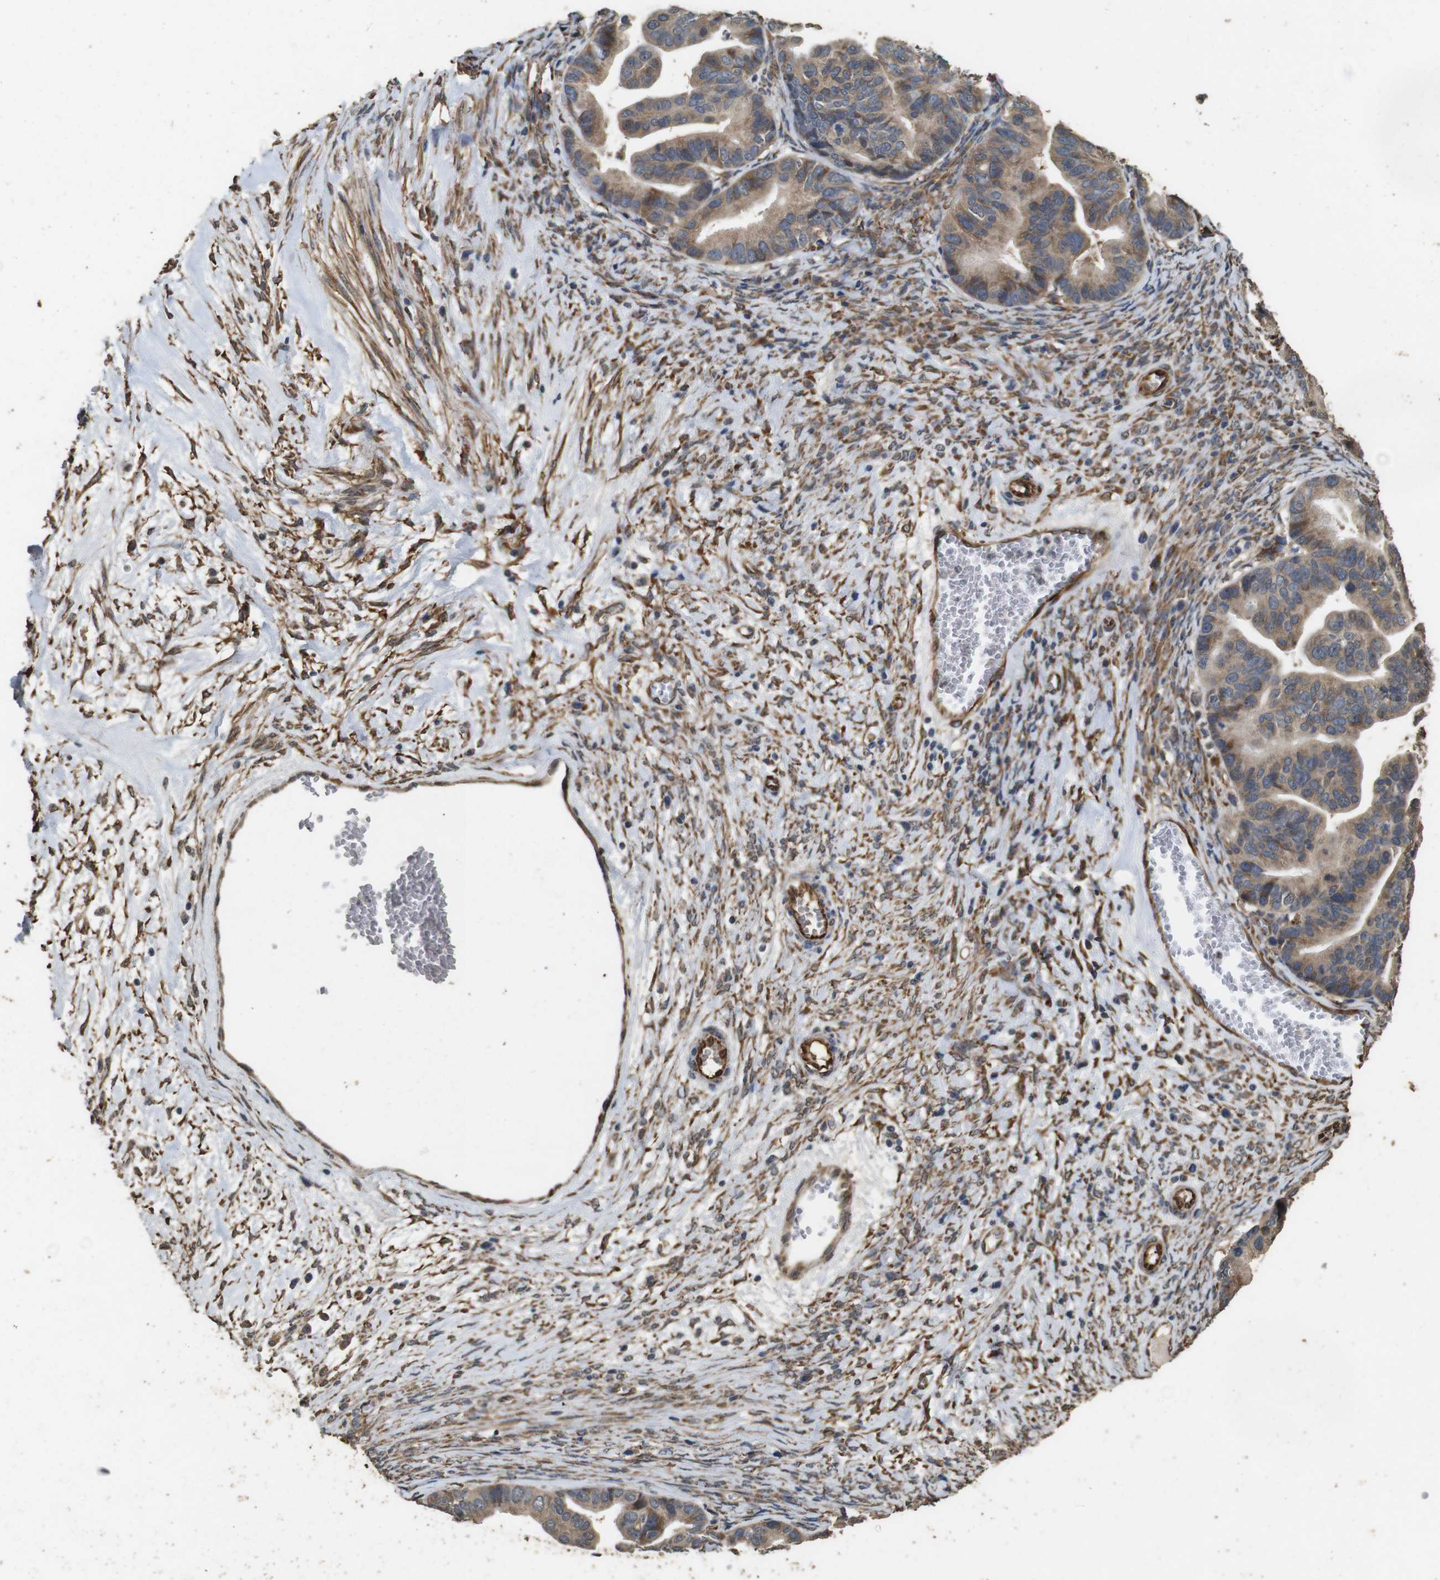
{"staining": {"intensity": "moderate", "quantity": "25%-75%", "location": "cytoplasmic/membranous"}, "tissue": "ovarian cancer", "cell_type": "Tumor cells", "image_type": "cancer", "snomed": [{"axis": "morphology", "description": "Cystadenocarcinoma, serous, NOS"}, {"axis": "topography", "description": "Ovary"}], "caption": "This photomicrograph reveals immunohistochemistry (IHC) staining of serous cystadenocarcinoma (ovarian), with medium moderate cytoplasmic/membranous expression in about 25%-75% of tumor cells.", "gene": "CNPY4", "patient": {"sex": "female", "age": 56}}